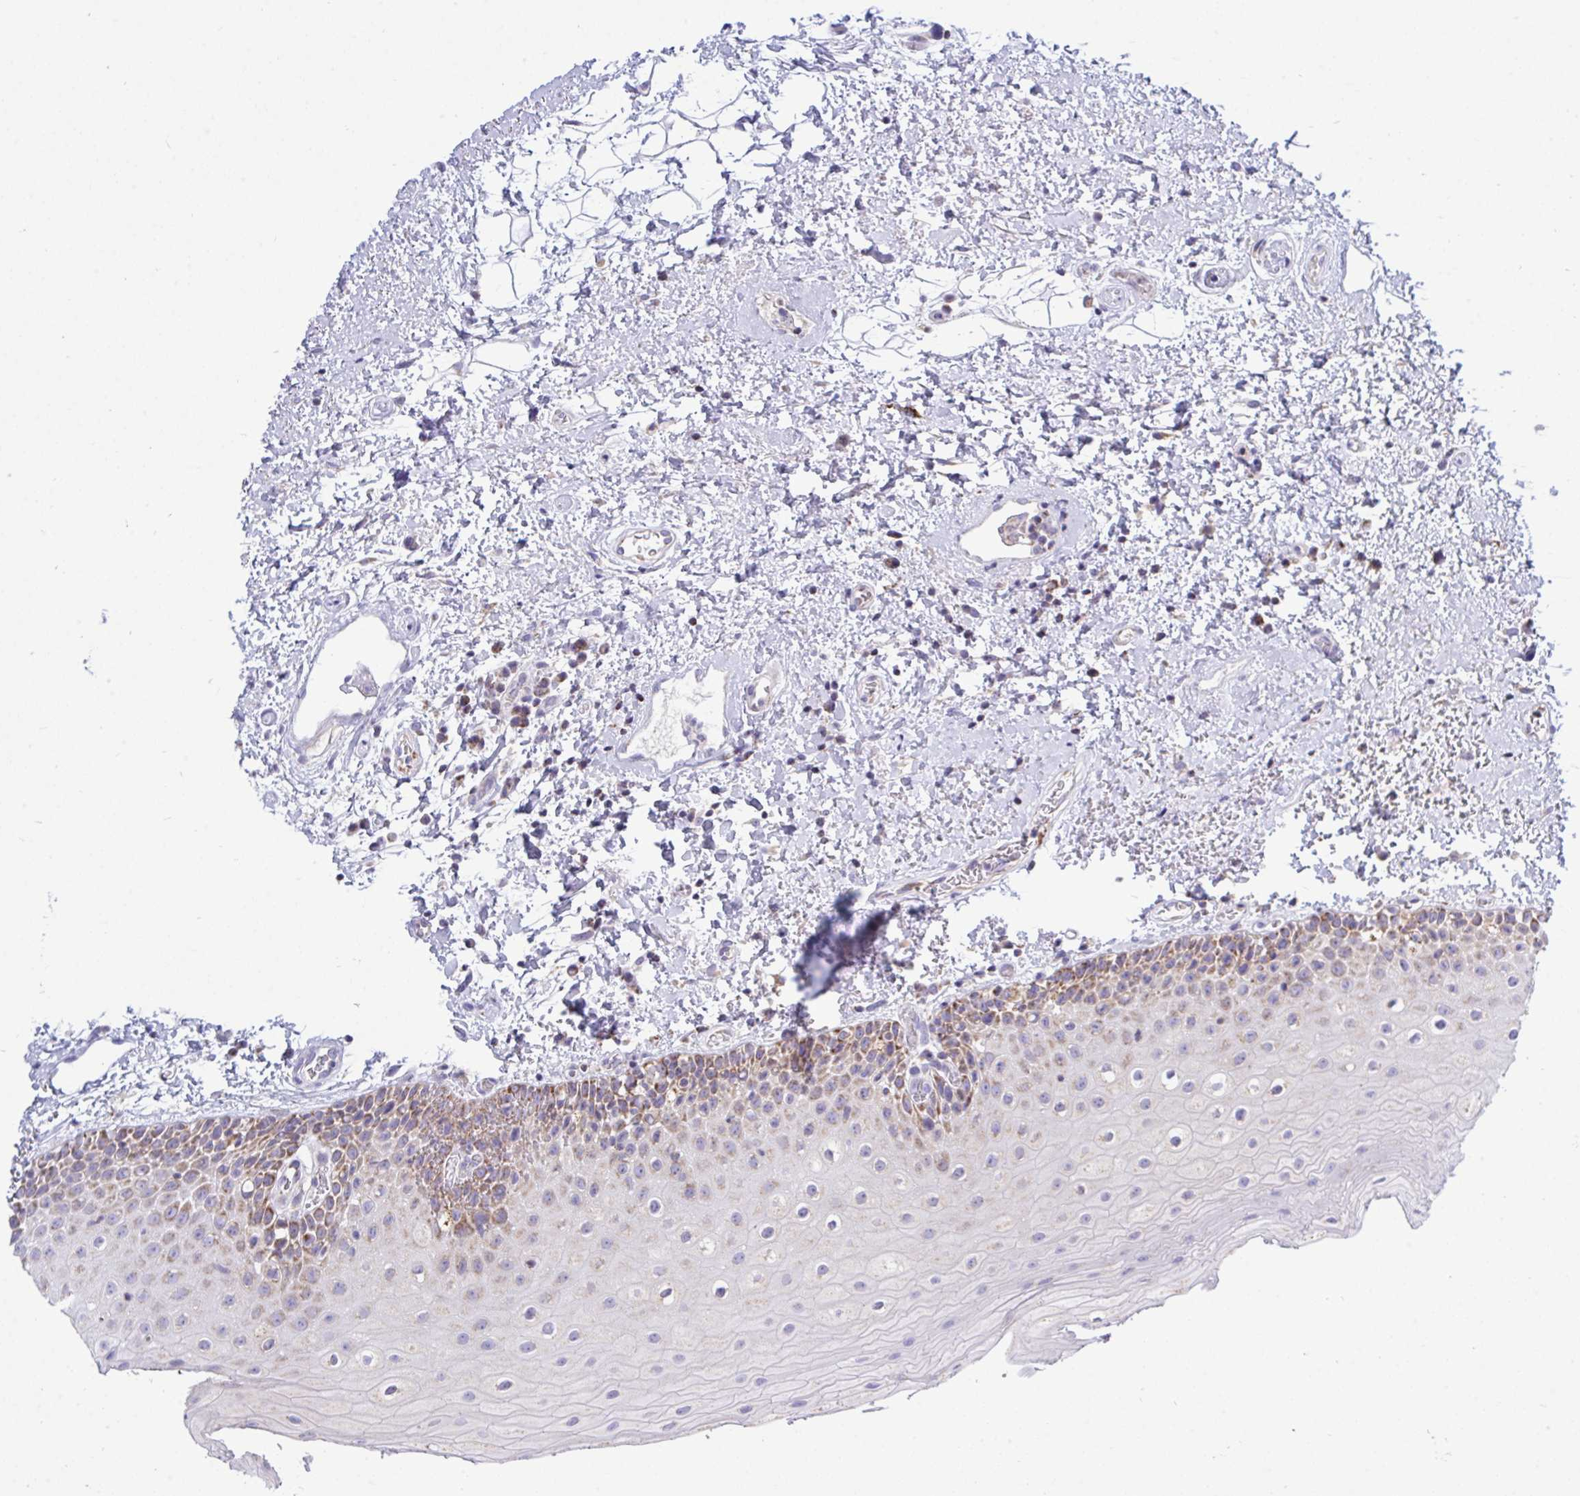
{"staining": {"intensity": "strong", "quantity": "25%-75%", "location": "cytoplasmic/membranous"}, "tissue": "oral mucosa", "cell_type": "Squamous epithelial cells", "image_type": "normal", "snomed": [{"axis": "morphology", "description": "Normal tissue, NOS"}, {"axis": "topography", "description": "Oral tissue"}], "caption": "IHC (DAB) staining of benign human oral mucosa displays strong cytoplasmic/membranous protein positivity in about 25%-75% of squamous epithelial cells. (IHC, brightfield microscopy, high magnification).", "gene": "HSPE1", "patient": {"sex": "female", "age": 82}}